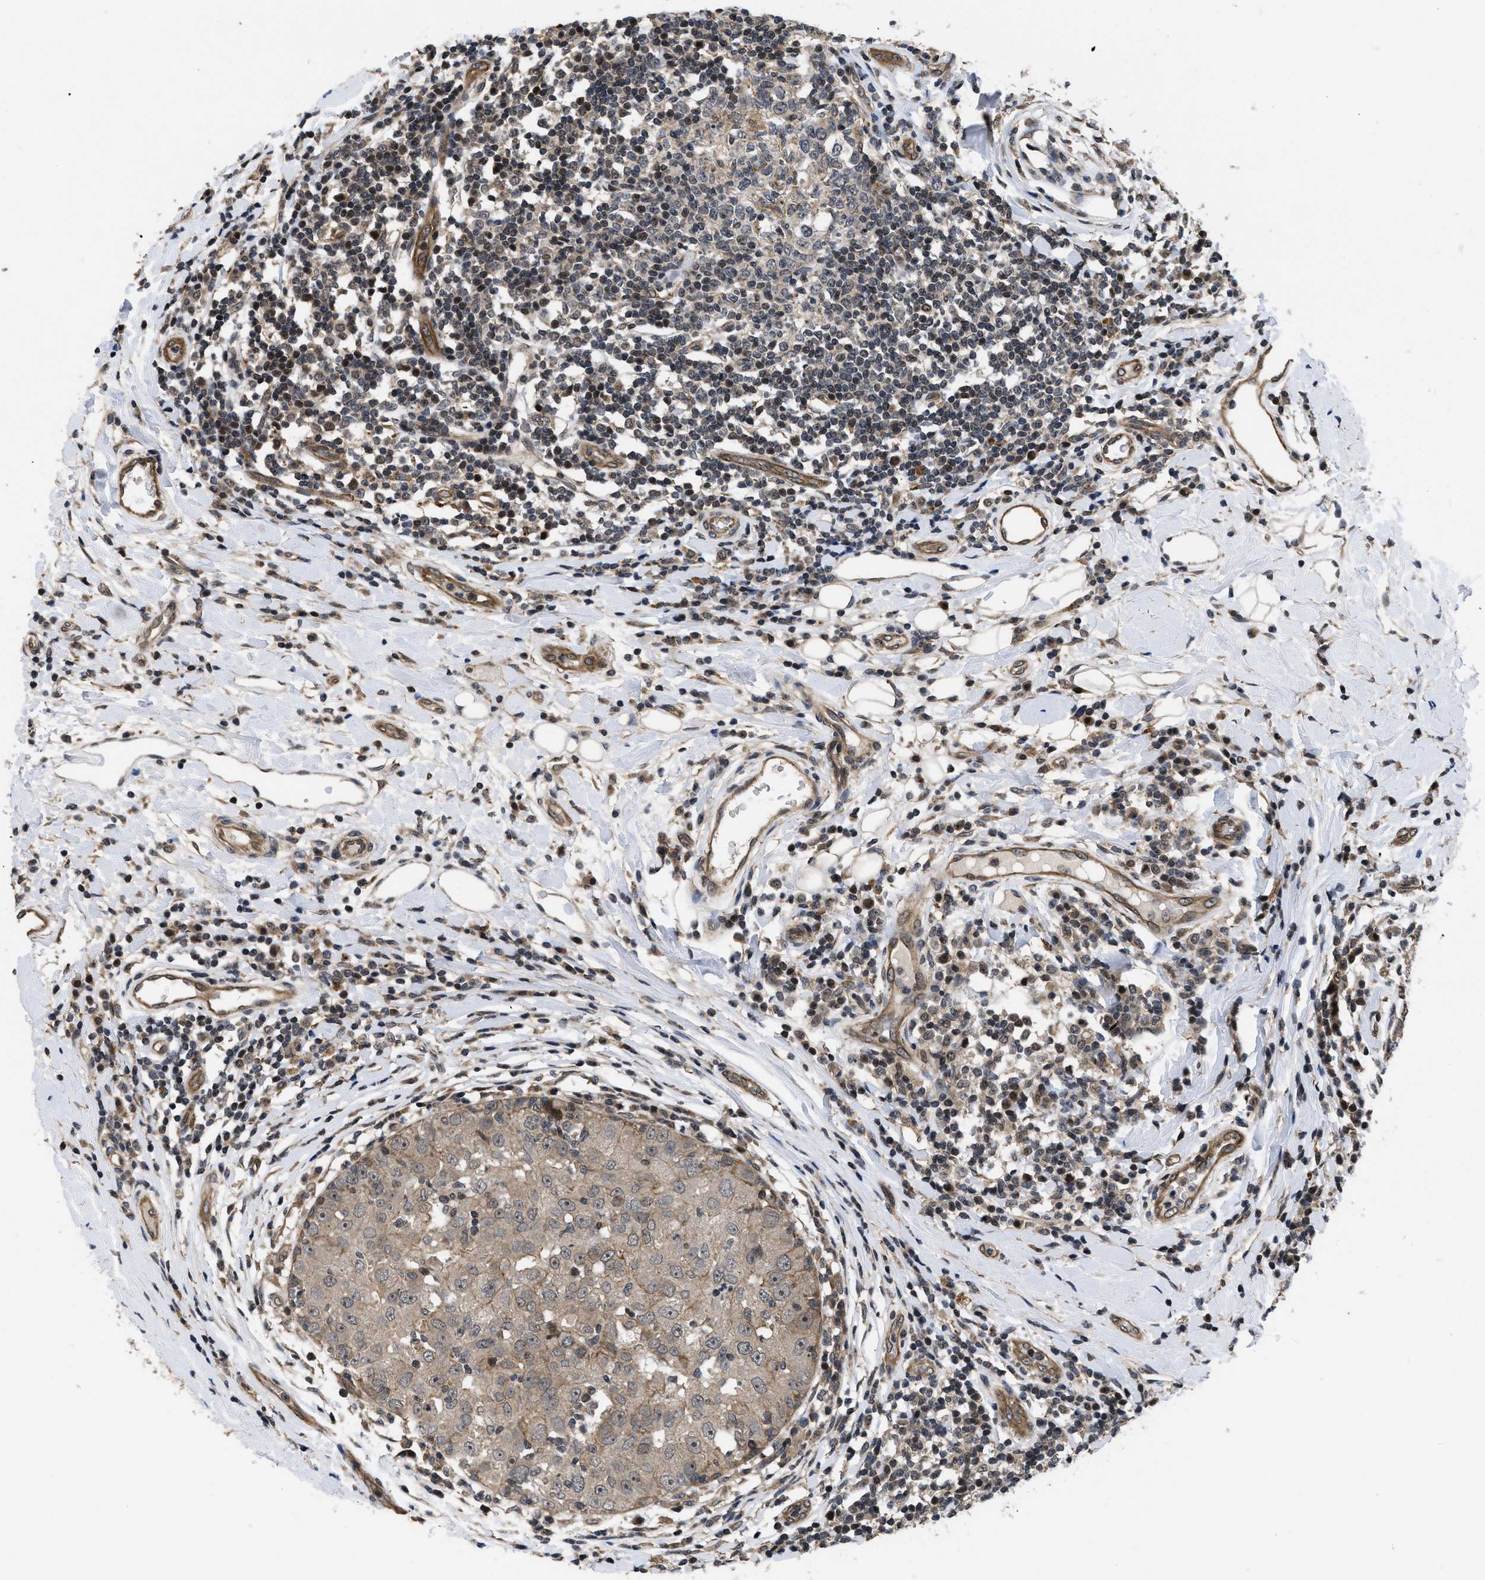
{"staining": {"intensity": "weak", "quantity": ">75%", "location": "cytoplasmic/membranous"}, "tissue": "breast cancer", "cell_type": "Tumor cells", "image_type": "cancer", "snomed": [{"axis": "morphology", "description": "Duct carcinoma"}, {"axis": "topography", "description": "Breast"}], "caption": "The immunohistochemical stain highlights weak cytoplasmic/membranous staining in tumor cells of breast cancer (invasive ductal carcinoma) tissue. (DAB IHC with brightfield microscopy, high magnification).", "gene": "DNAJC14", "patient": {"sex": "female", "age": 27}}